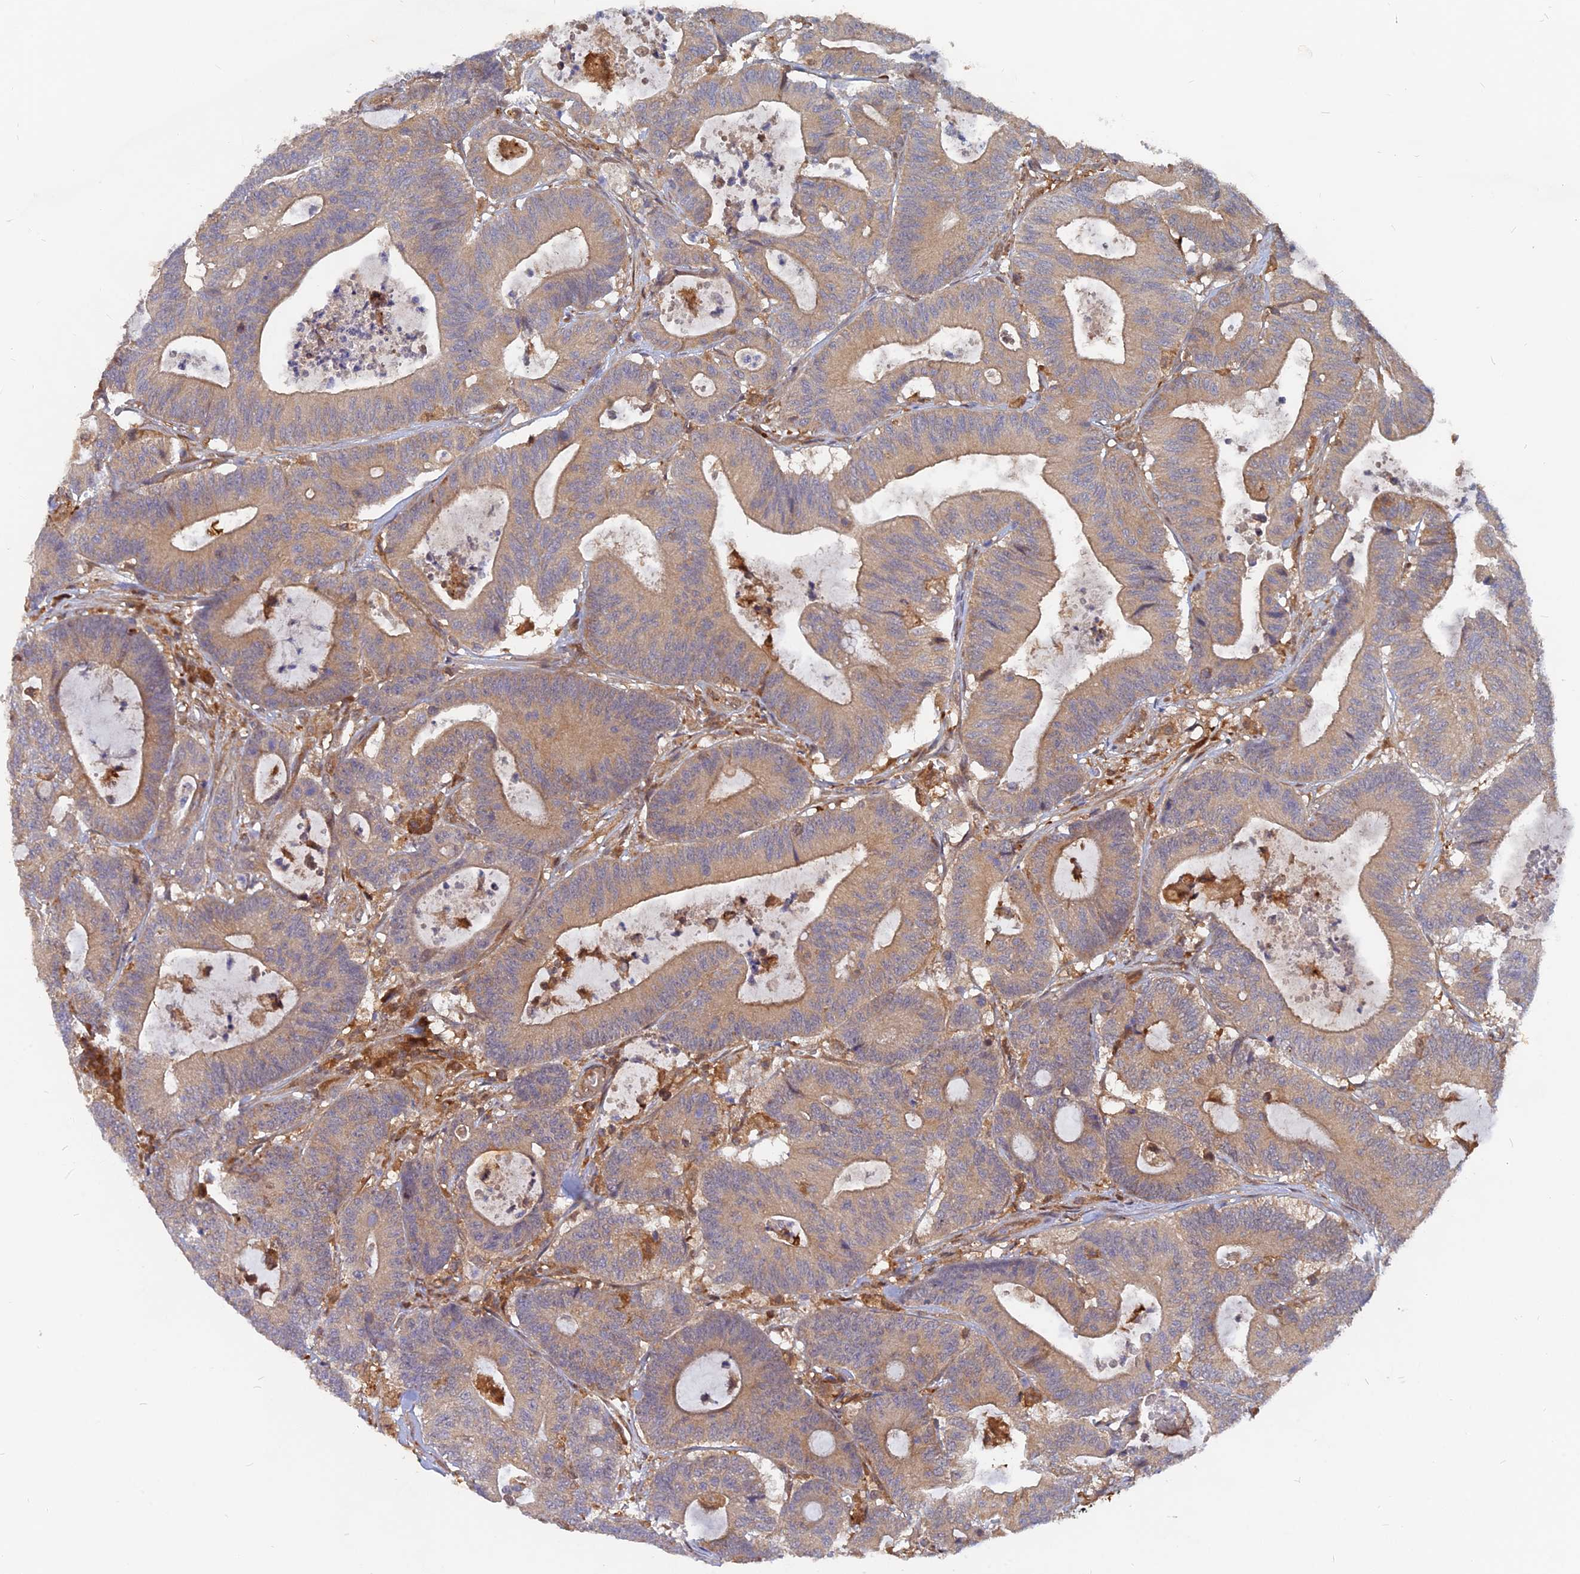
{"staining": {"intensity": "moderate", "quantity": ">75%", "location": "cytoplasmic/membranous"}, "tissue": "colorectal cancer", "cell_type": "Tumor cells", "image_type": "cancer", "snomed": [{"axis": "morphology", "description": "Adenocarcinoma, NOS"}, {"axis": "topography", "description": "Colon"}], "caption": "Immunohistochemistry of adenocarcinoma (colorectal) demonstrates medium levels of moderate cytoplasmic/membranous staining in about >75% of tumor cells.", "gene": "ARL2BP", "patient": {"sex": "female", "age": 84}}